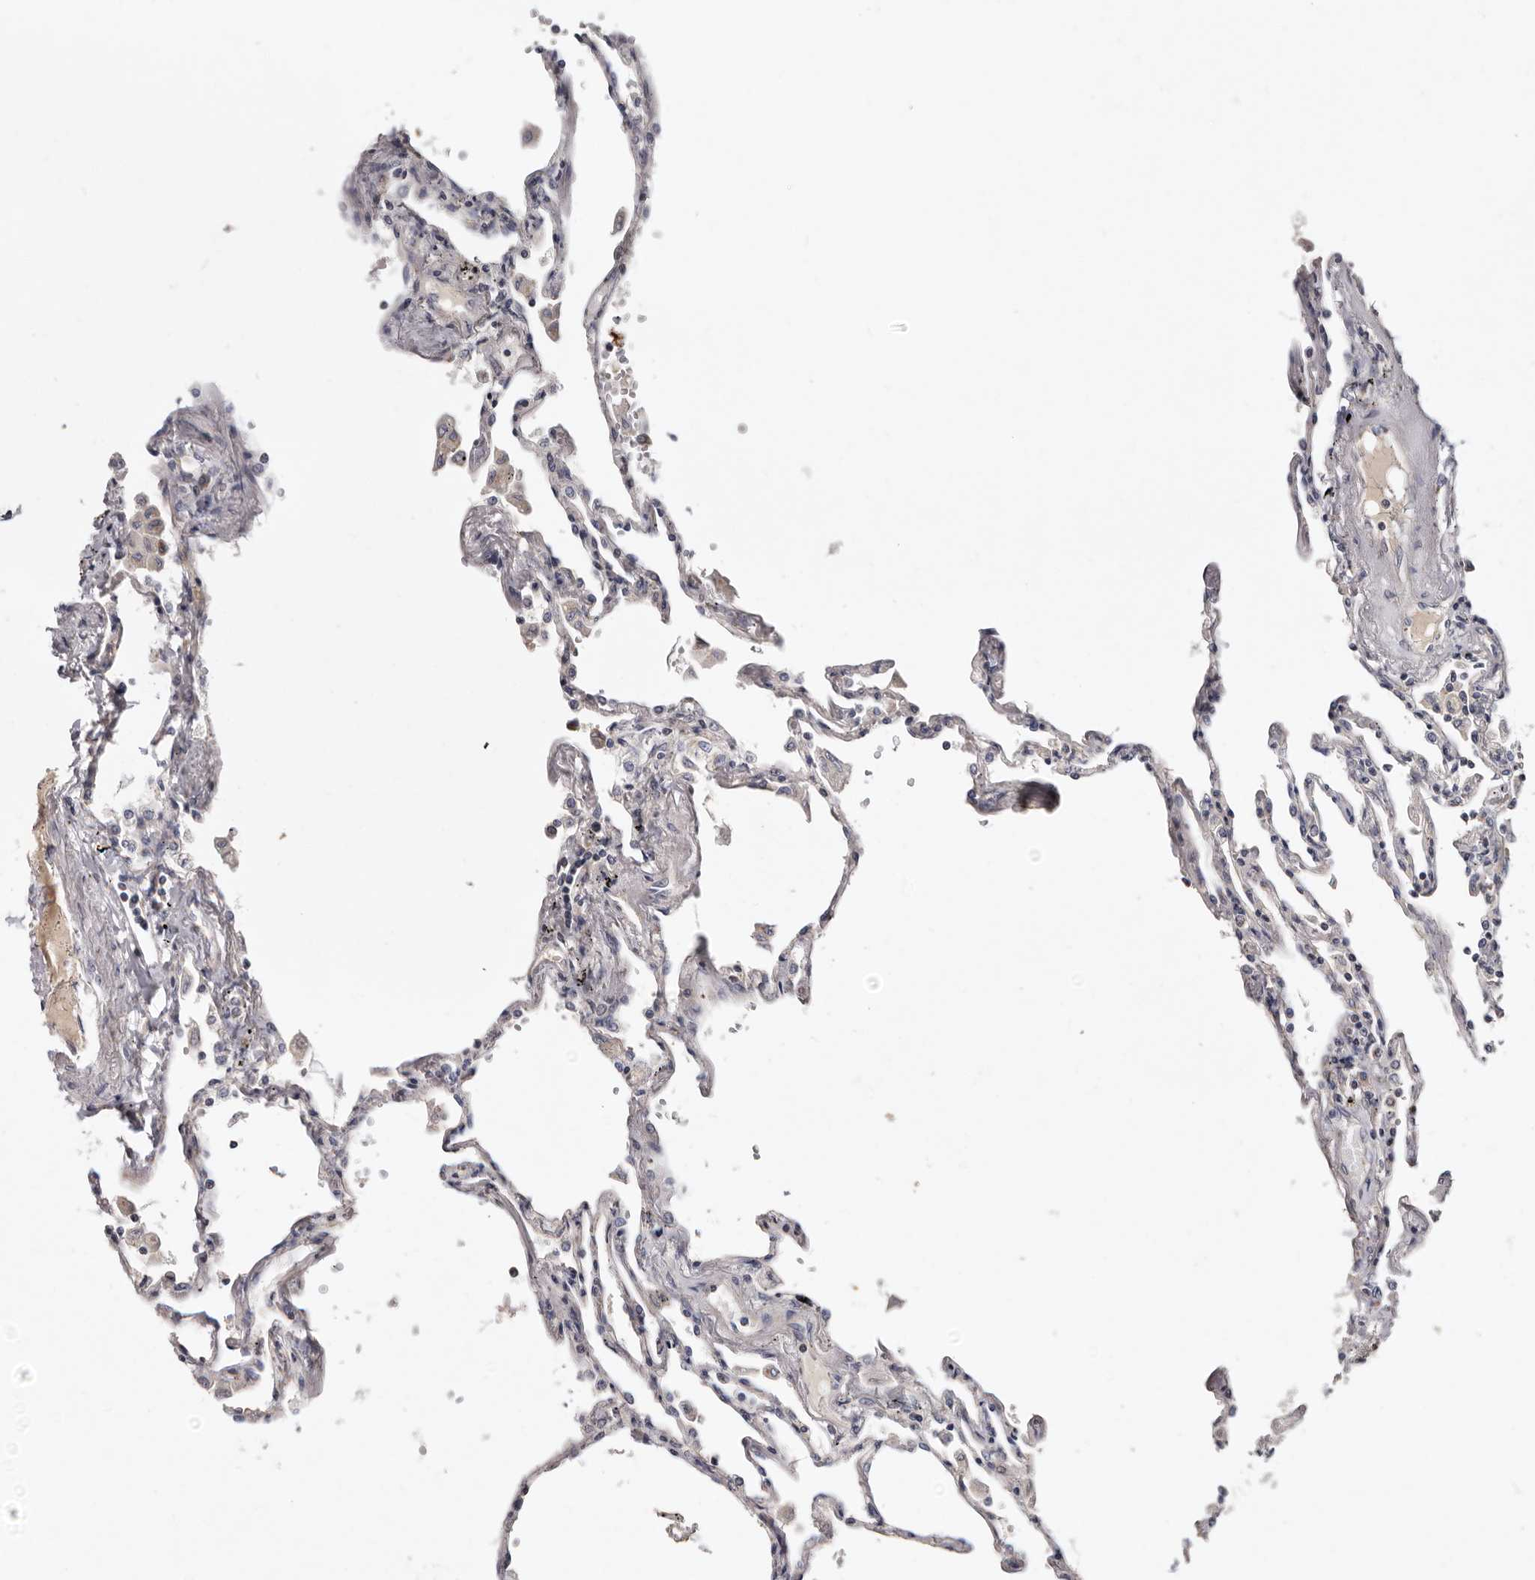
{"staining": {"intensity": "negative", "quantity": "none", "location": "none"}, "tissue": "lung", "cell_type": "Alveolar cells", "image_type": "normal", "snomed": [{"axis": "morphology", "description": "Normal tissue, NOS"}, {"axis": "topography", "description": "Lung"}], "caption": "A high-resolution histopathology image shows immunohistochemistry (IHC) staining of benign lung, which reveals no significant expression in alveolar cells.", "gene": "ASIC5", "patient": {"sex": "female", "age": 67}}